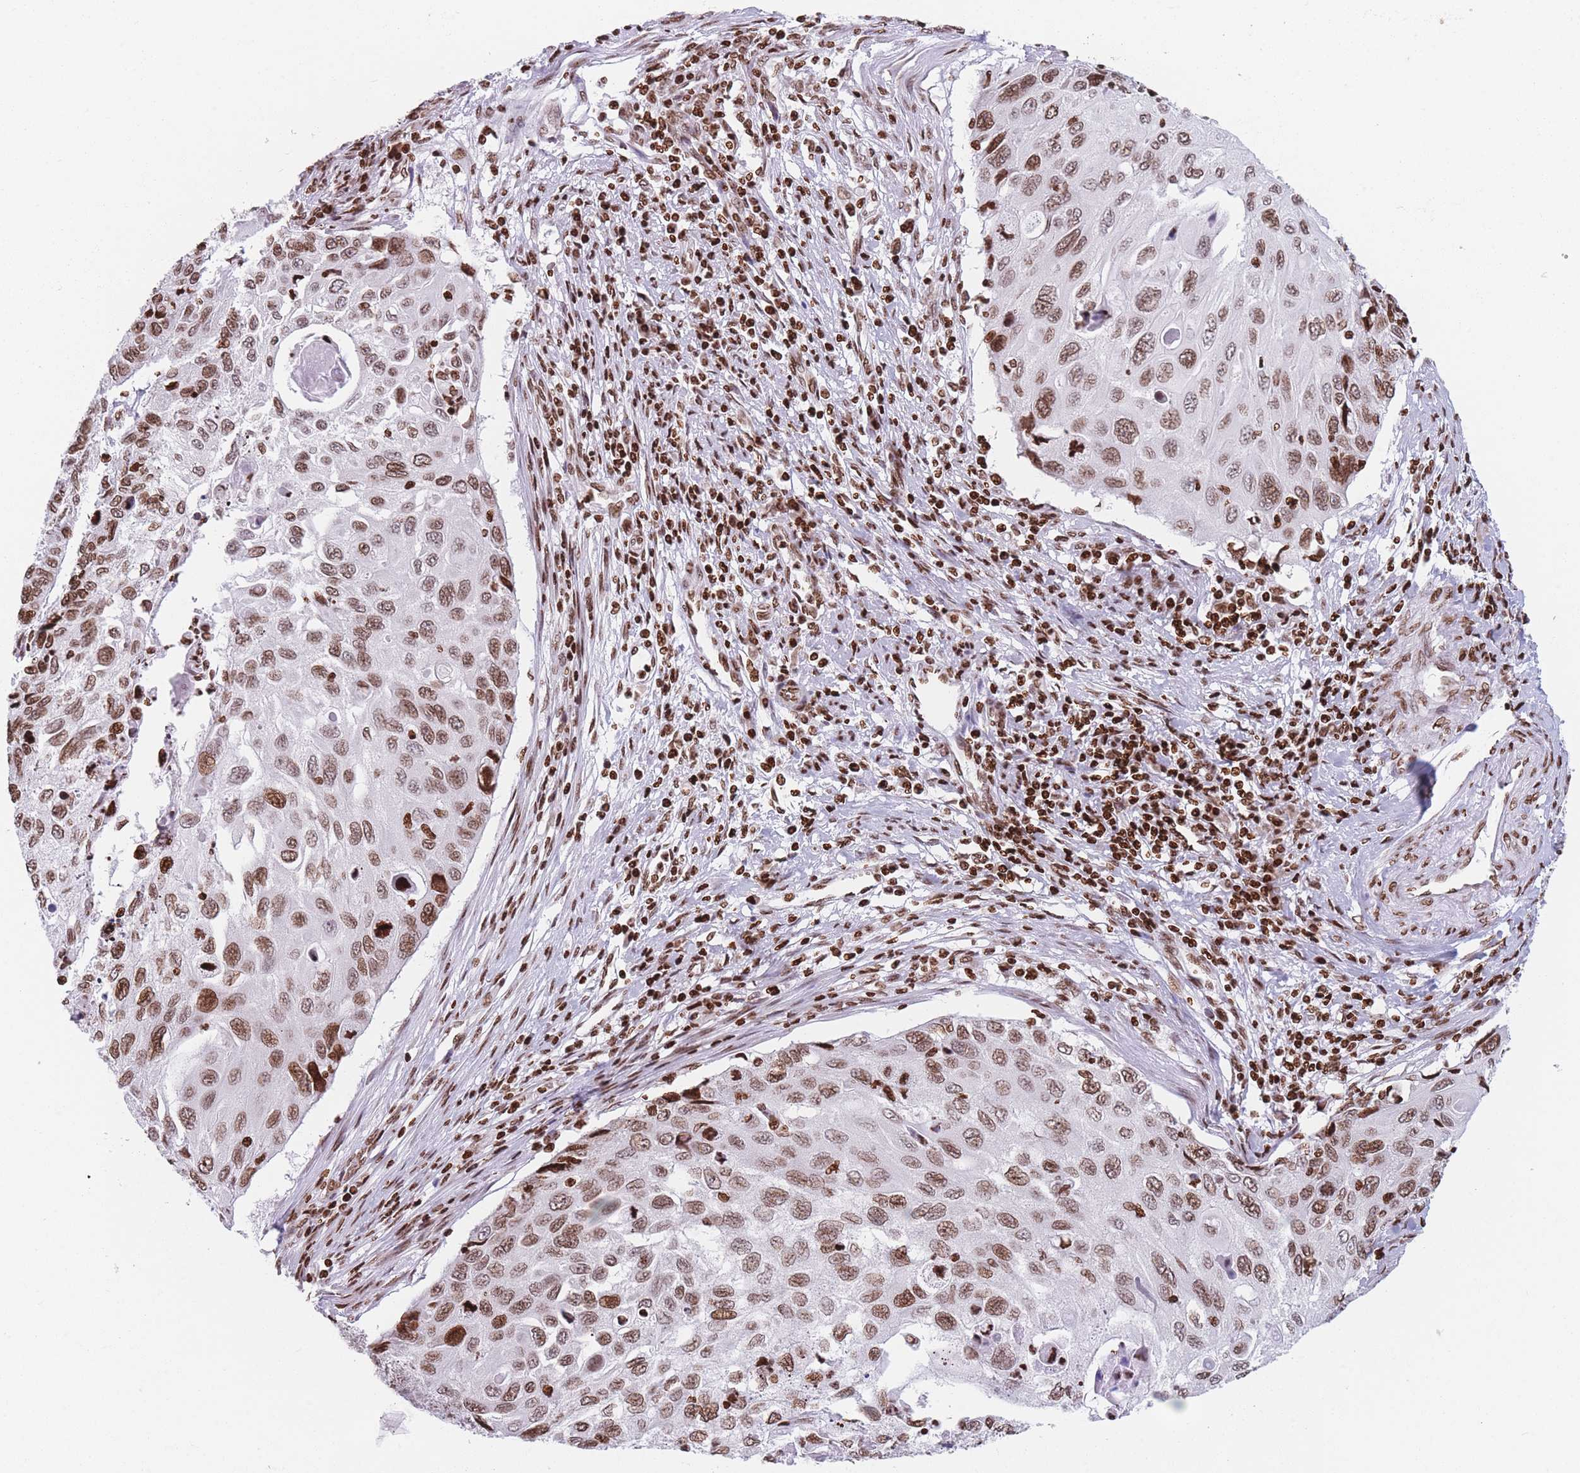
{"staining": {"intensity": "moderate", "quantity": ">75%", "location": "nuclear"}, "tissue": "cervical cancer", "cell_type": "Tumor cells", "image_type": "cancer", "snomed": [{"axis": "morphology", "description": "Squamous cell carcinoma, NOS"}, {"axis": "topography", "description": "Cervix"}], "caption": "Protein expression analysis of cervical squamous cell carcinoma reveals moderate nuclear staining in approximately >75% of tumor cells.", "gene": "AK9", "patient": {"sex": "female", "age": 70}}